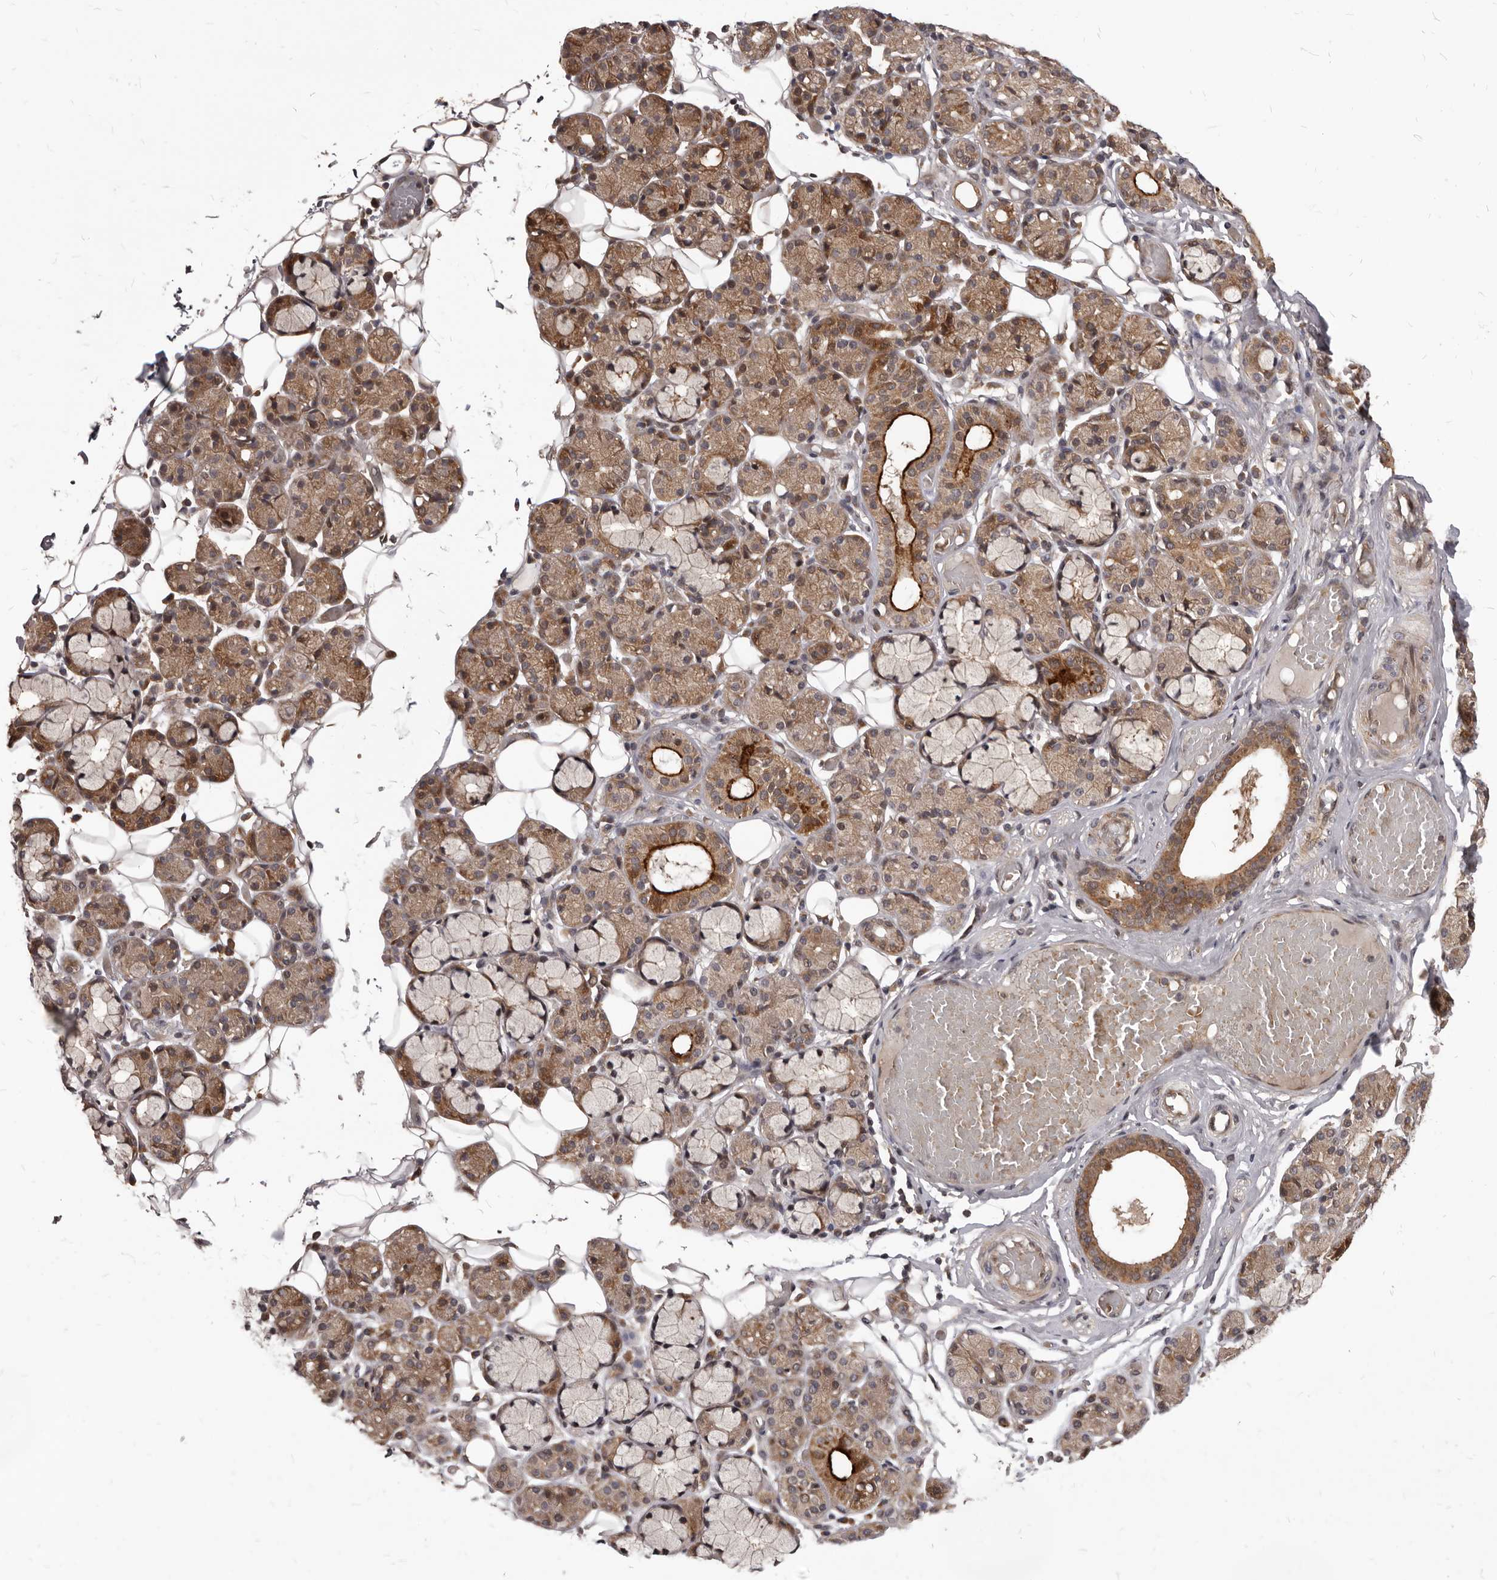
{"staining": {"intensity": "strong", "quantity": "<25%", "location": "cytoplasmic/membranous"}, "tissue": "salivary gland", "cell_type": "Glandular cells", "image_type": "normal", "snomed": [{"axis": "morphology", "description": "Normal tissue, NOS"}, {"axis": "topography", "description": "Salivary gland"}], "caption": "Strong cytoplasmic/membranous positivity is present in approximately <25% of glandular cells in benign salivary gland.", "gene": "GABPB2", "patient": {"sex": "male", "age": 63}}